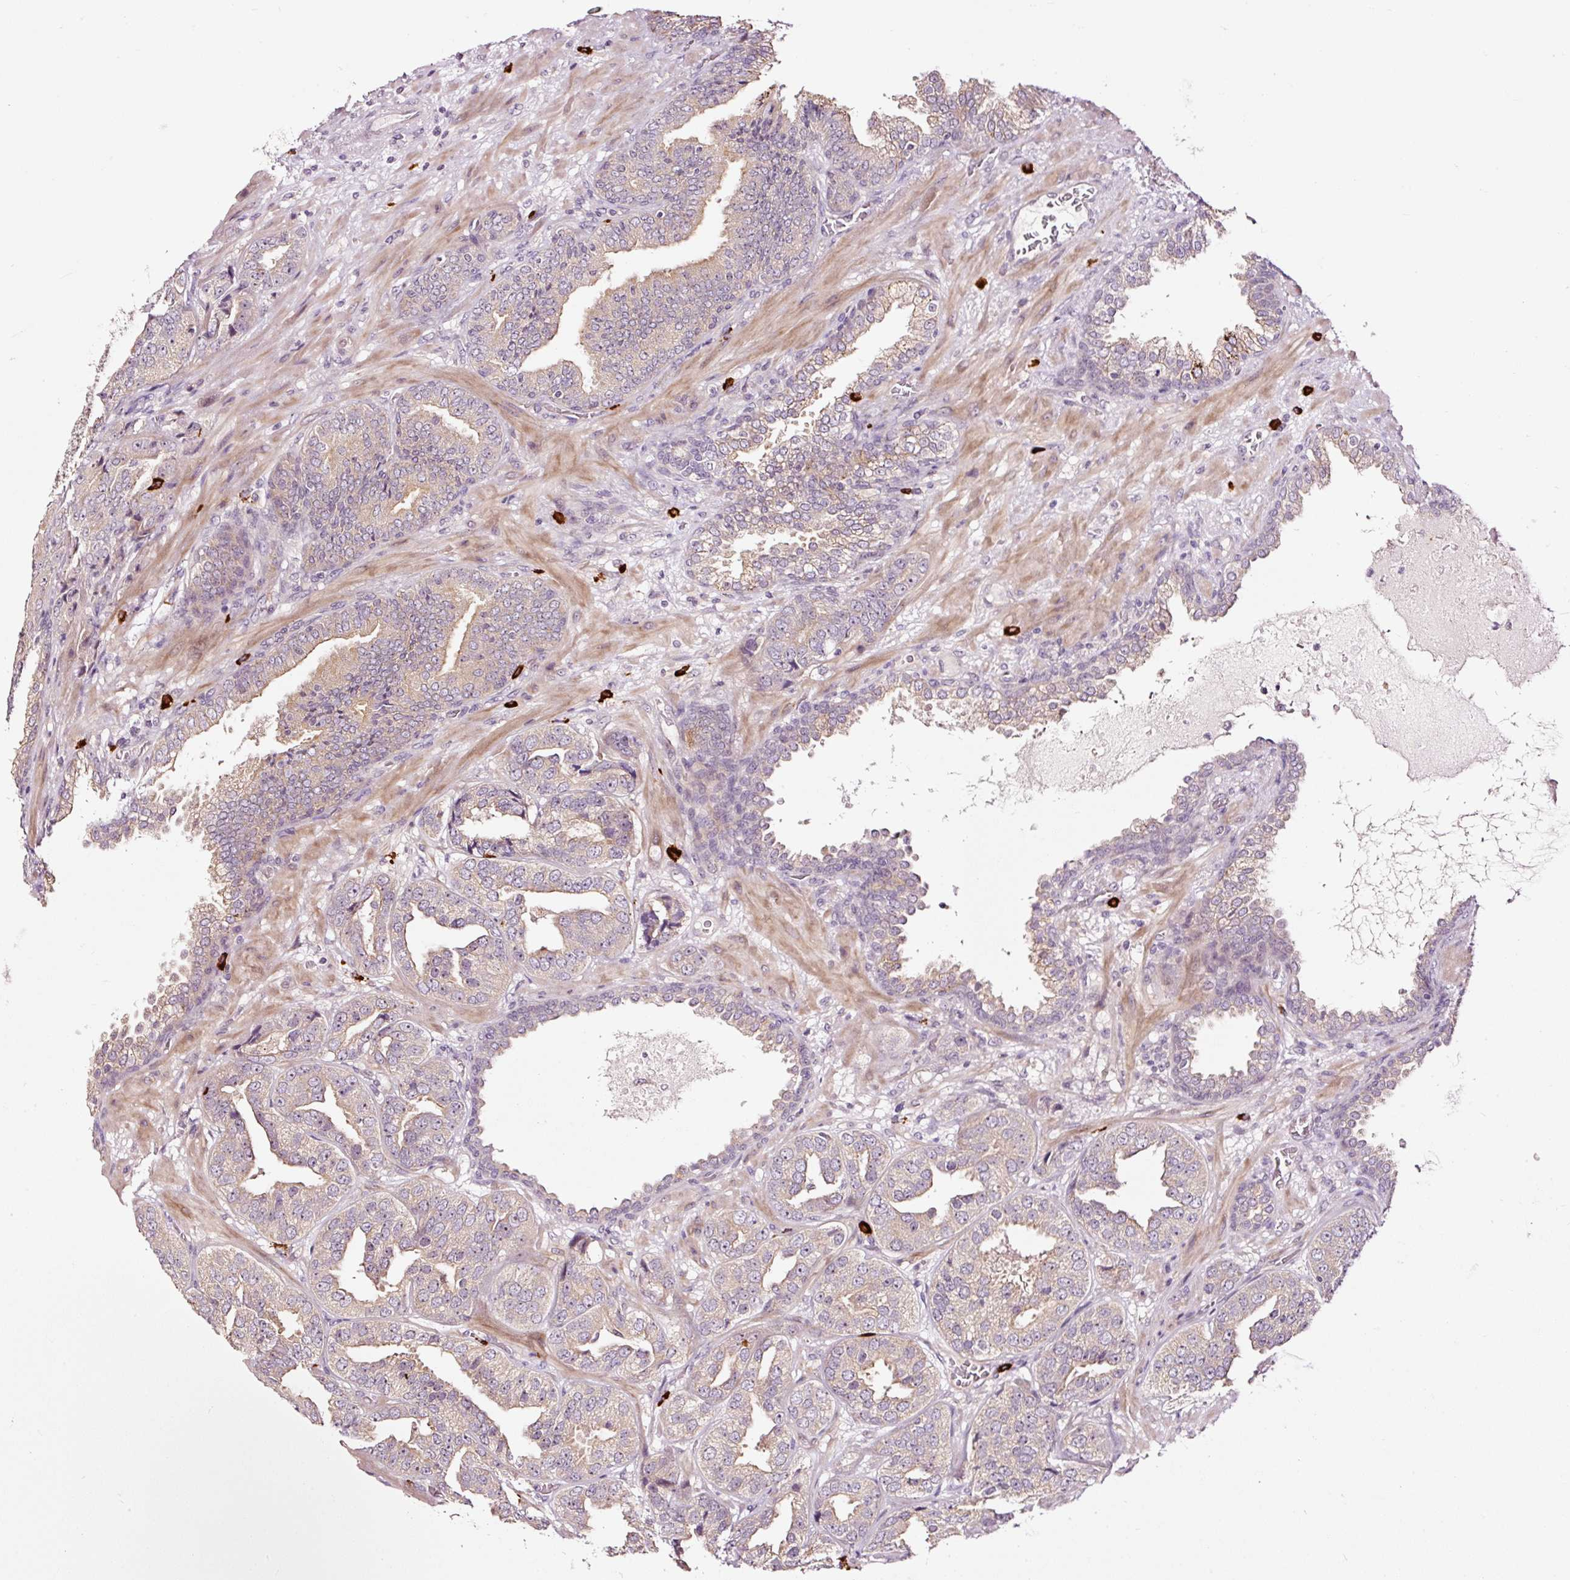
{"staining": {"intensity": "weak", "quantity": "25%-75%", "location": "cytoplasmic/membranous"}, "tissue": "prostate cancer", "cell_type": "Tumor cells", "image_type": "cancer", "snomed": [{"axis": "morphology", "description": "Adenocarcinoma, High grade"}, {"axis": "topography", "description": "Prostate"}], "caption": "DAB (3,3'-diaminobenzidine) immunohistochemical staining of human prostate cancer exhibits weak cytoplasmic/membranous protein expression in approximately 25%-75% of tumor cells. Nuclei are stained in blue.", "gene": "UTP14A", "patient": {"sex": "male", "age": 63}}